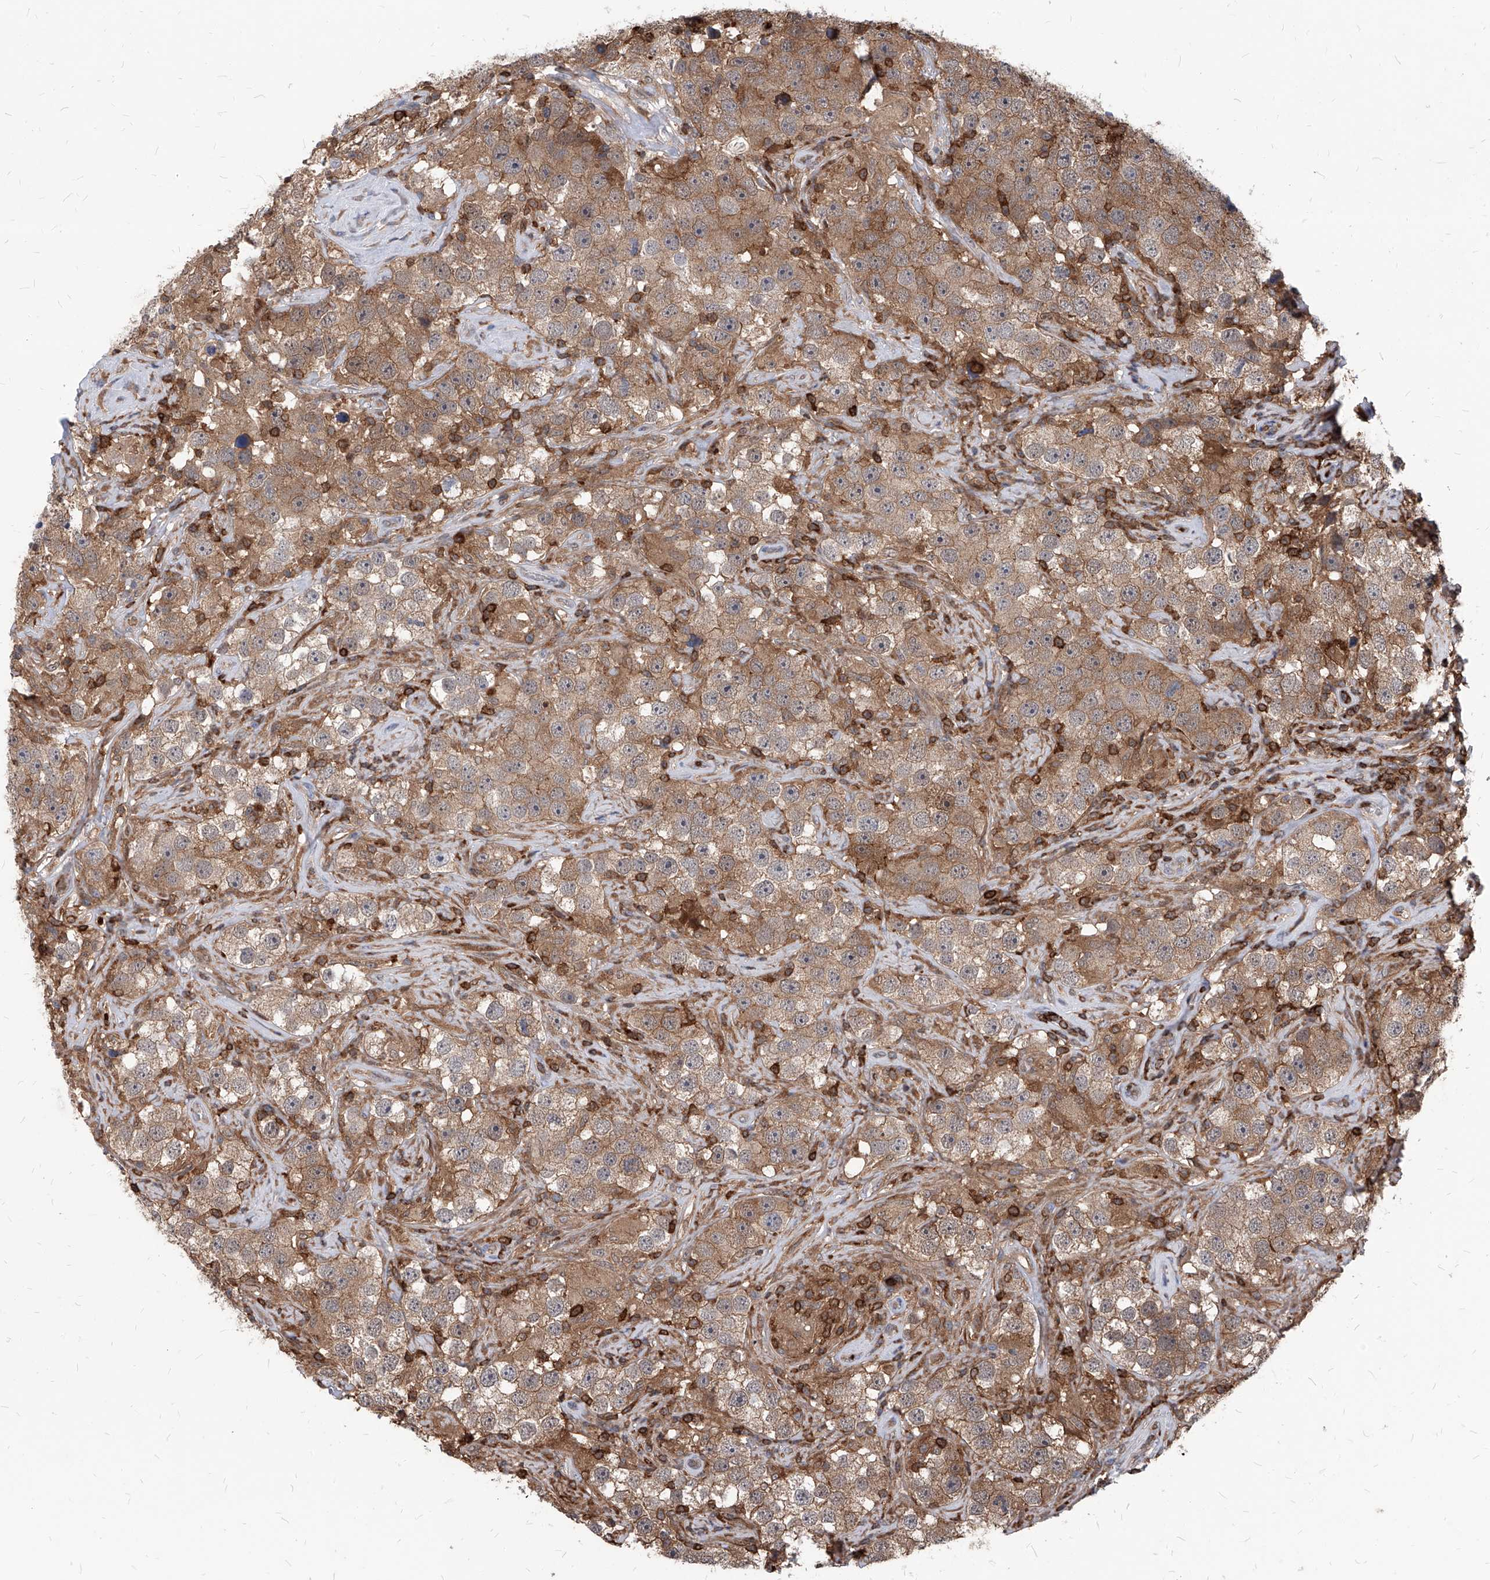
{"staining": {"intensity": "moderate", "quantity": "25%-75%", "location": "cytoplasmic/membranous"}, "tissue": "testis cancer", "cell_type": "Tumor cells", "image_type": "cancer", "snomed": [{"axis": "morphology", "description": "Seminoma, NOS"}, {"axis": "topography", "description": "Testis"}], "caption": "Protein expression analysis of human testis cancer (seminoma) reveals moderate cytoplasmic/membranous positivity in approximately 25%-75% of tumor cells. Nuclei are stained in blue.", "gene": "ABRACL", "patient": {"sex": "male", "age": 49}}